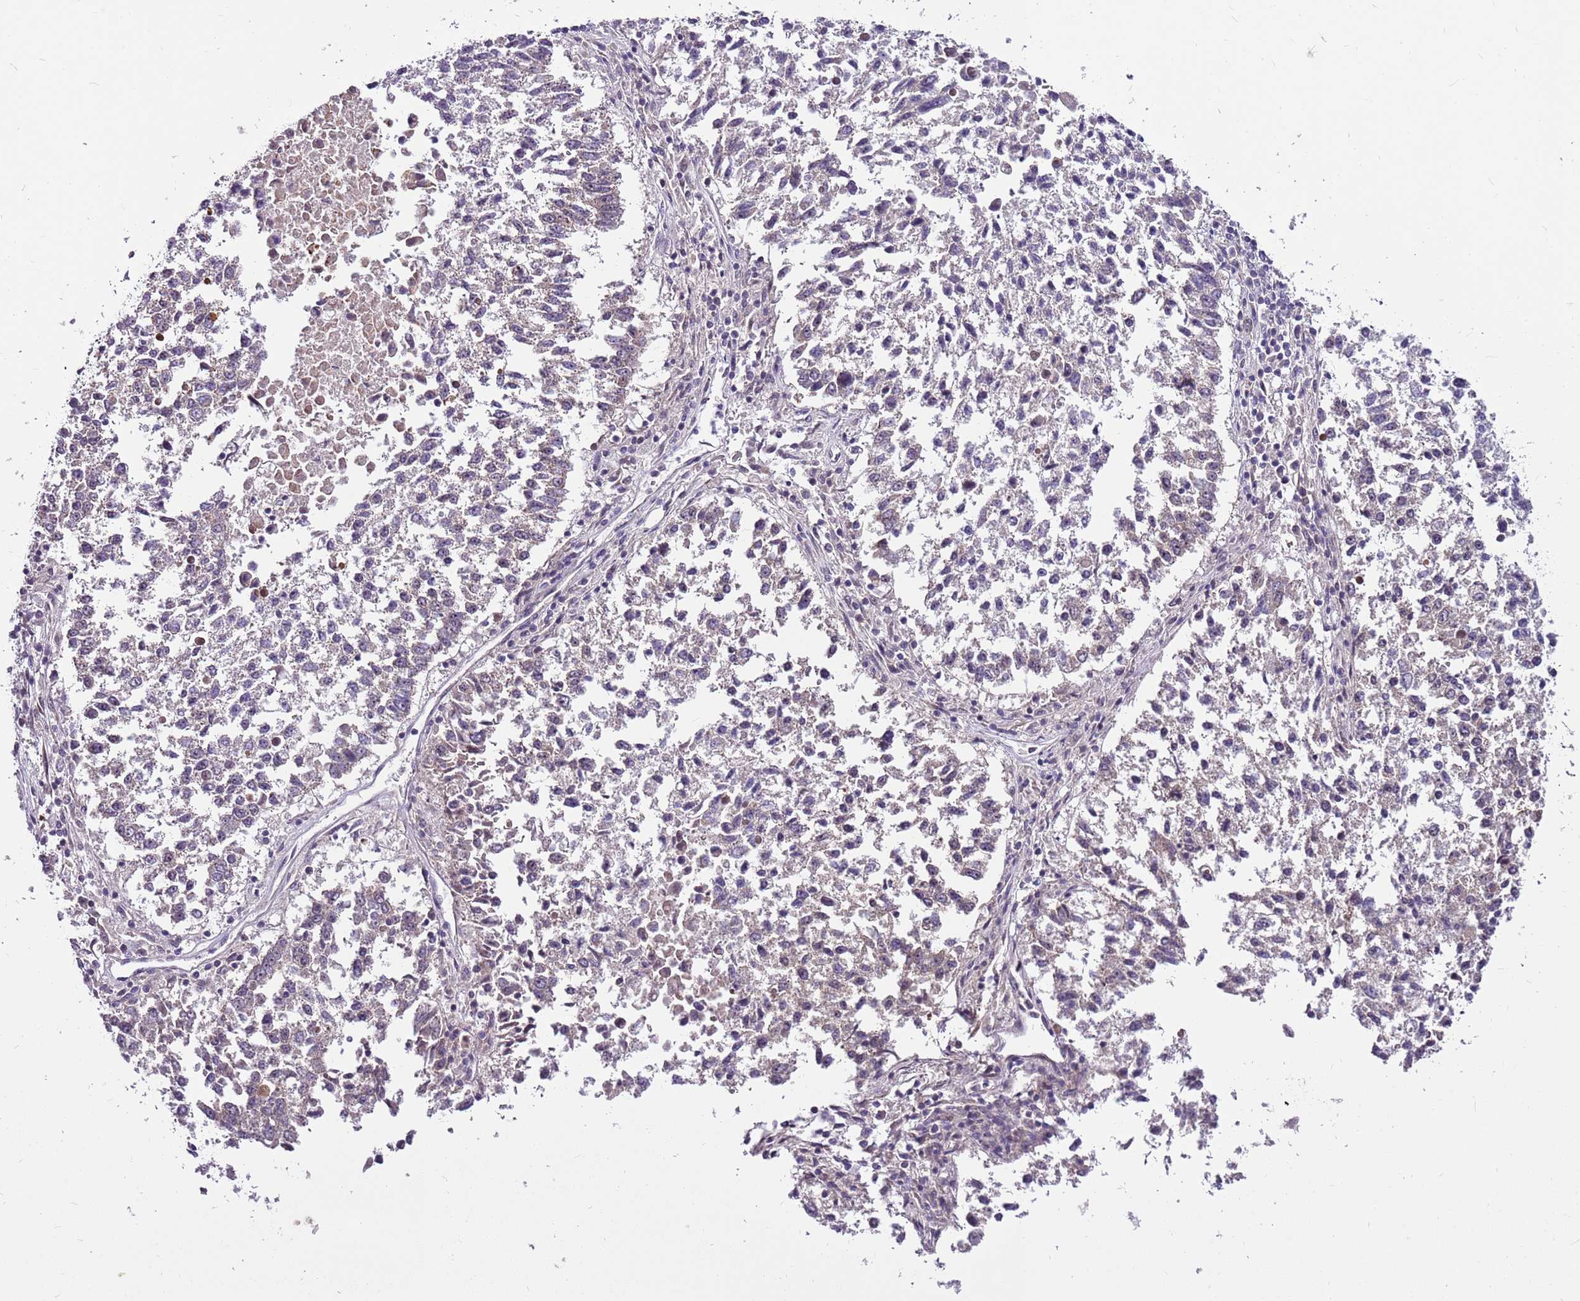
{"staining": {"intensity": "negative", "quantity": "none", "location": "none"}, "tissue": "lung cancer", "cell_type": "Tumor cells", "image_type": "cancer", "snomed": [{"axis": "morphology", "description": "Squamous cell carcinoma, NOS"}, {"axis": "topography", "description": "Lung"}], "caption": "Tumor cells are negative for brown protein staining in lung cancer (squamous cell carcinoma).", "gene": "POLE3", "patient": {"sex": "male", "age": 73}}